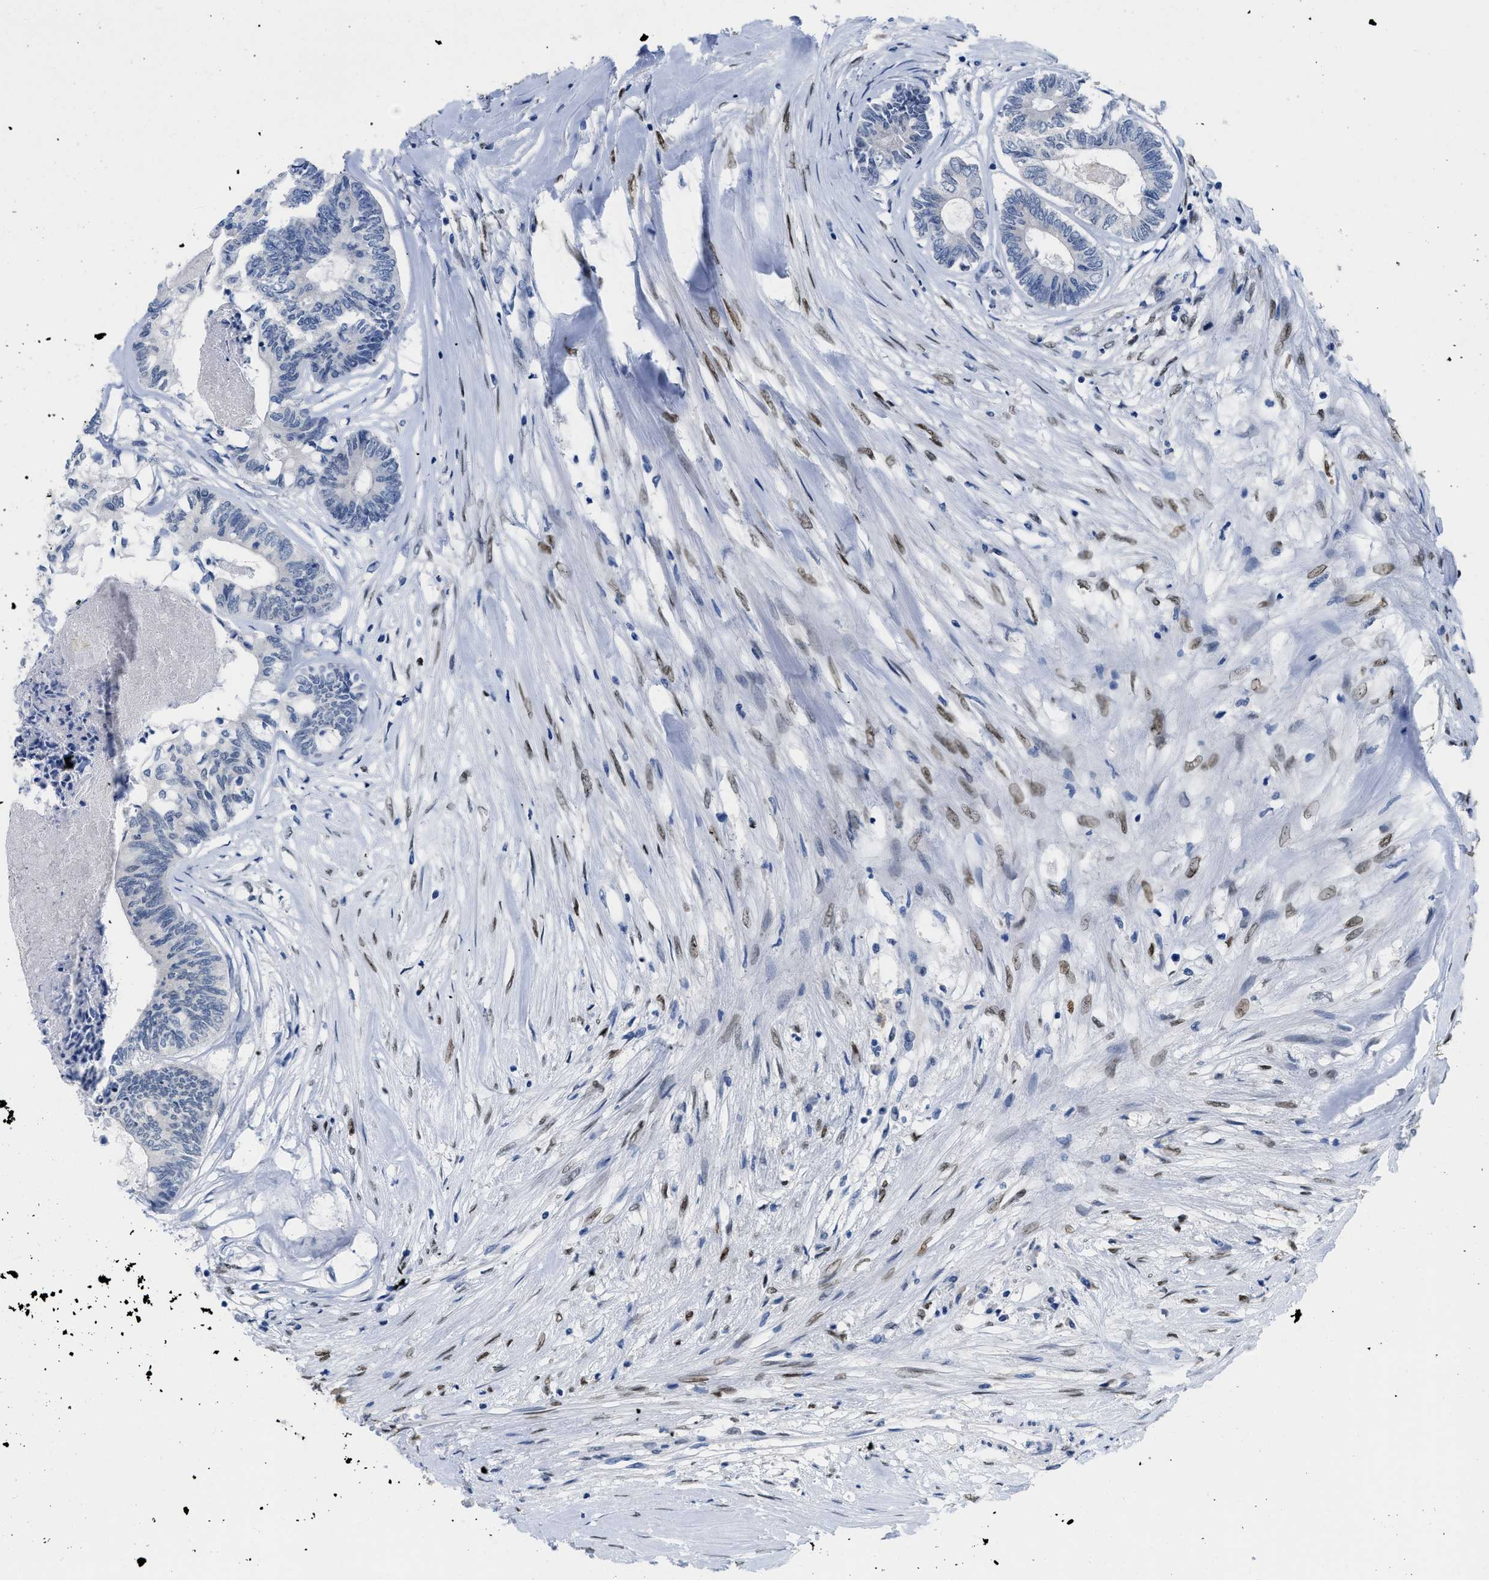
{"staining": {"intensity": "negative", "quantity": "none", "location": "none"}, "tissue": "colorectal cancer", "cell_type": "Tumor cells", "image_type": "cancer", "snomed": [{"axis": "morphology", "description": "Adenocarcinoma, NOS"}, {"axis": "topography", "description": "Rectum"}], "caption": "The histopathology image reveals no staining of tumor cells in colorectal cancer.", "gene": "NFIX", "patient": {"sex": "male", "age": 63}}